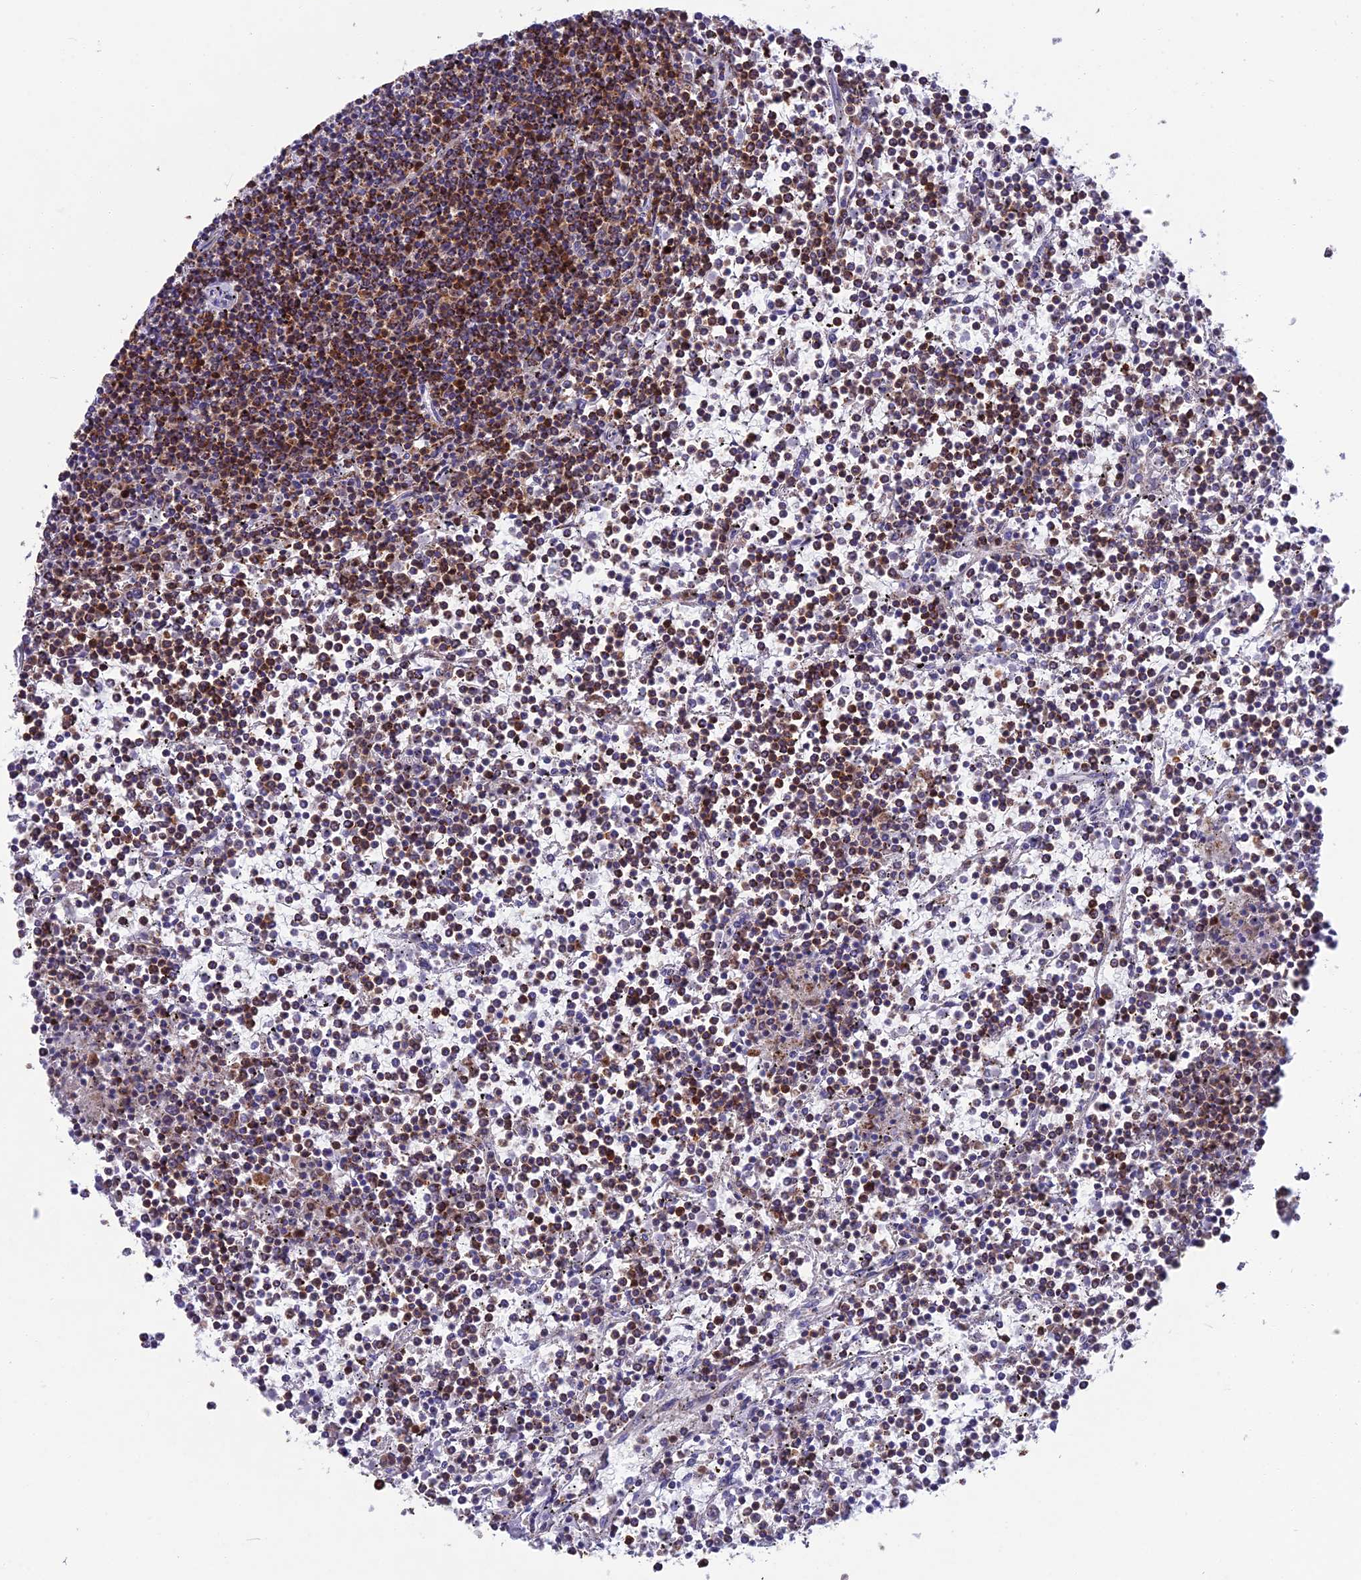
{"staining": {"intensity": "moderate", "quantity": "25%-75%", "location": "cytoplasmic/membranous"}, "tissue": "lymphoma", "cell_type": "Tumor cells", "image_type": "cancer", "snomed": [{"axis": "morphology", "description": "Malignant lymphoma, non-Hodgkin's type, Low grade"}, {"axis": "topography", "description": "Spleen"}], "caption": "Tumor cells exhibit medium levels of moderate cytoplasmic/membranous positivity in approximately 25%-75% of cells in human malignant lymphoma, non-Hodgkin's type (low-grade).", "gene": "CS", "patient": {"sex": "female", "age": 19}}